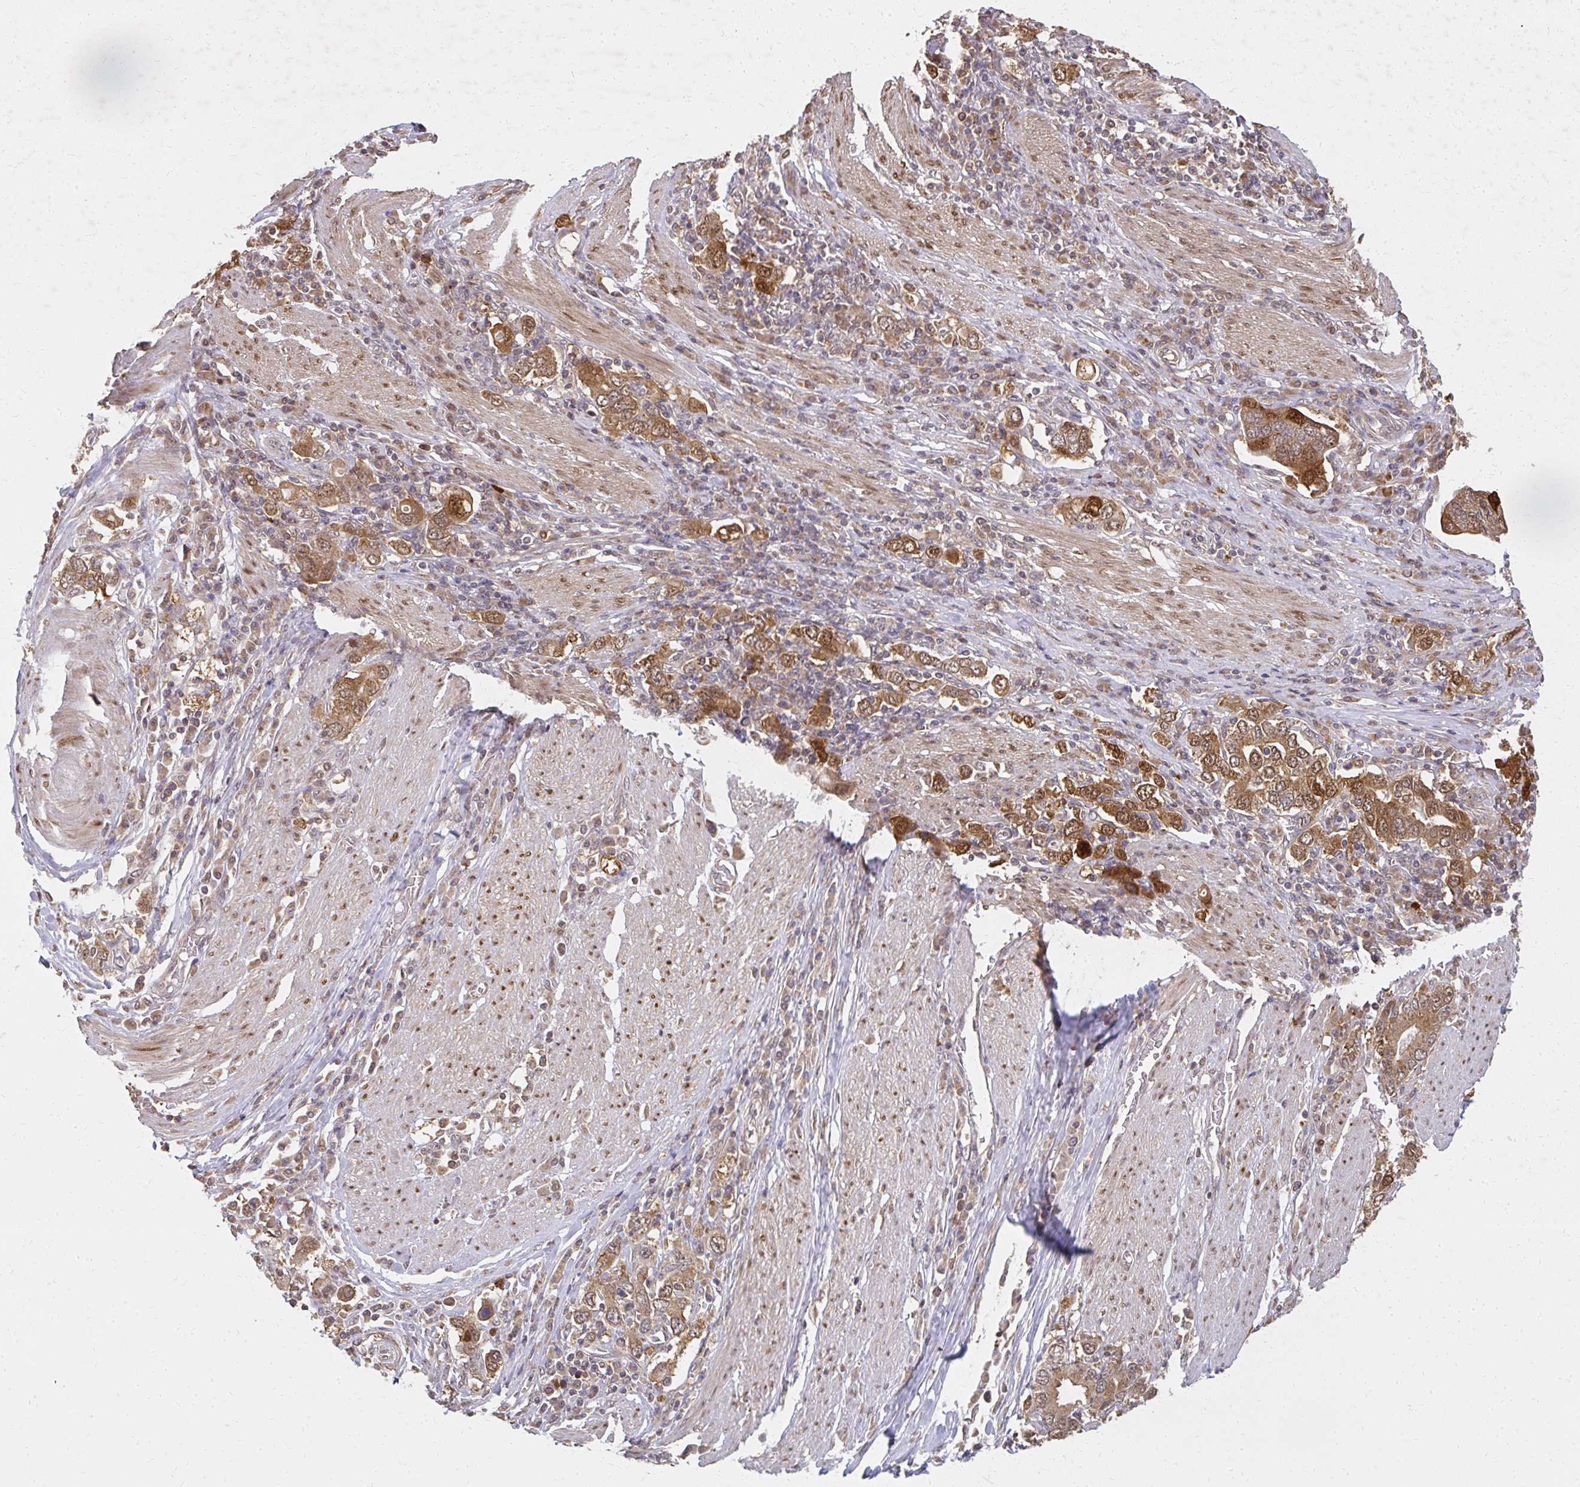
{"staining": {"intensity": "strong", "quantity": ">75%", "location": "cytoplasmic/membranous,nuclear"}, "tissue": "stomach cancer", "cell_type": "Tumor cells", "image_type": "cancer", "snomed": [{"axis": "morphology", "description": "Adenocarcinoma, NOS"}, {"axis": "topography", "description": "Stomach, upper"}, {"axis": "topography", "description": "Stomach"}], "caption": "Tumor cells display strong cytoplasmic/membranous and nuclear staining in about >75% of cells in stomach adenocarcinoma.", "gene": "LARS2", "patient": {"sex": "male", "age": 62}}